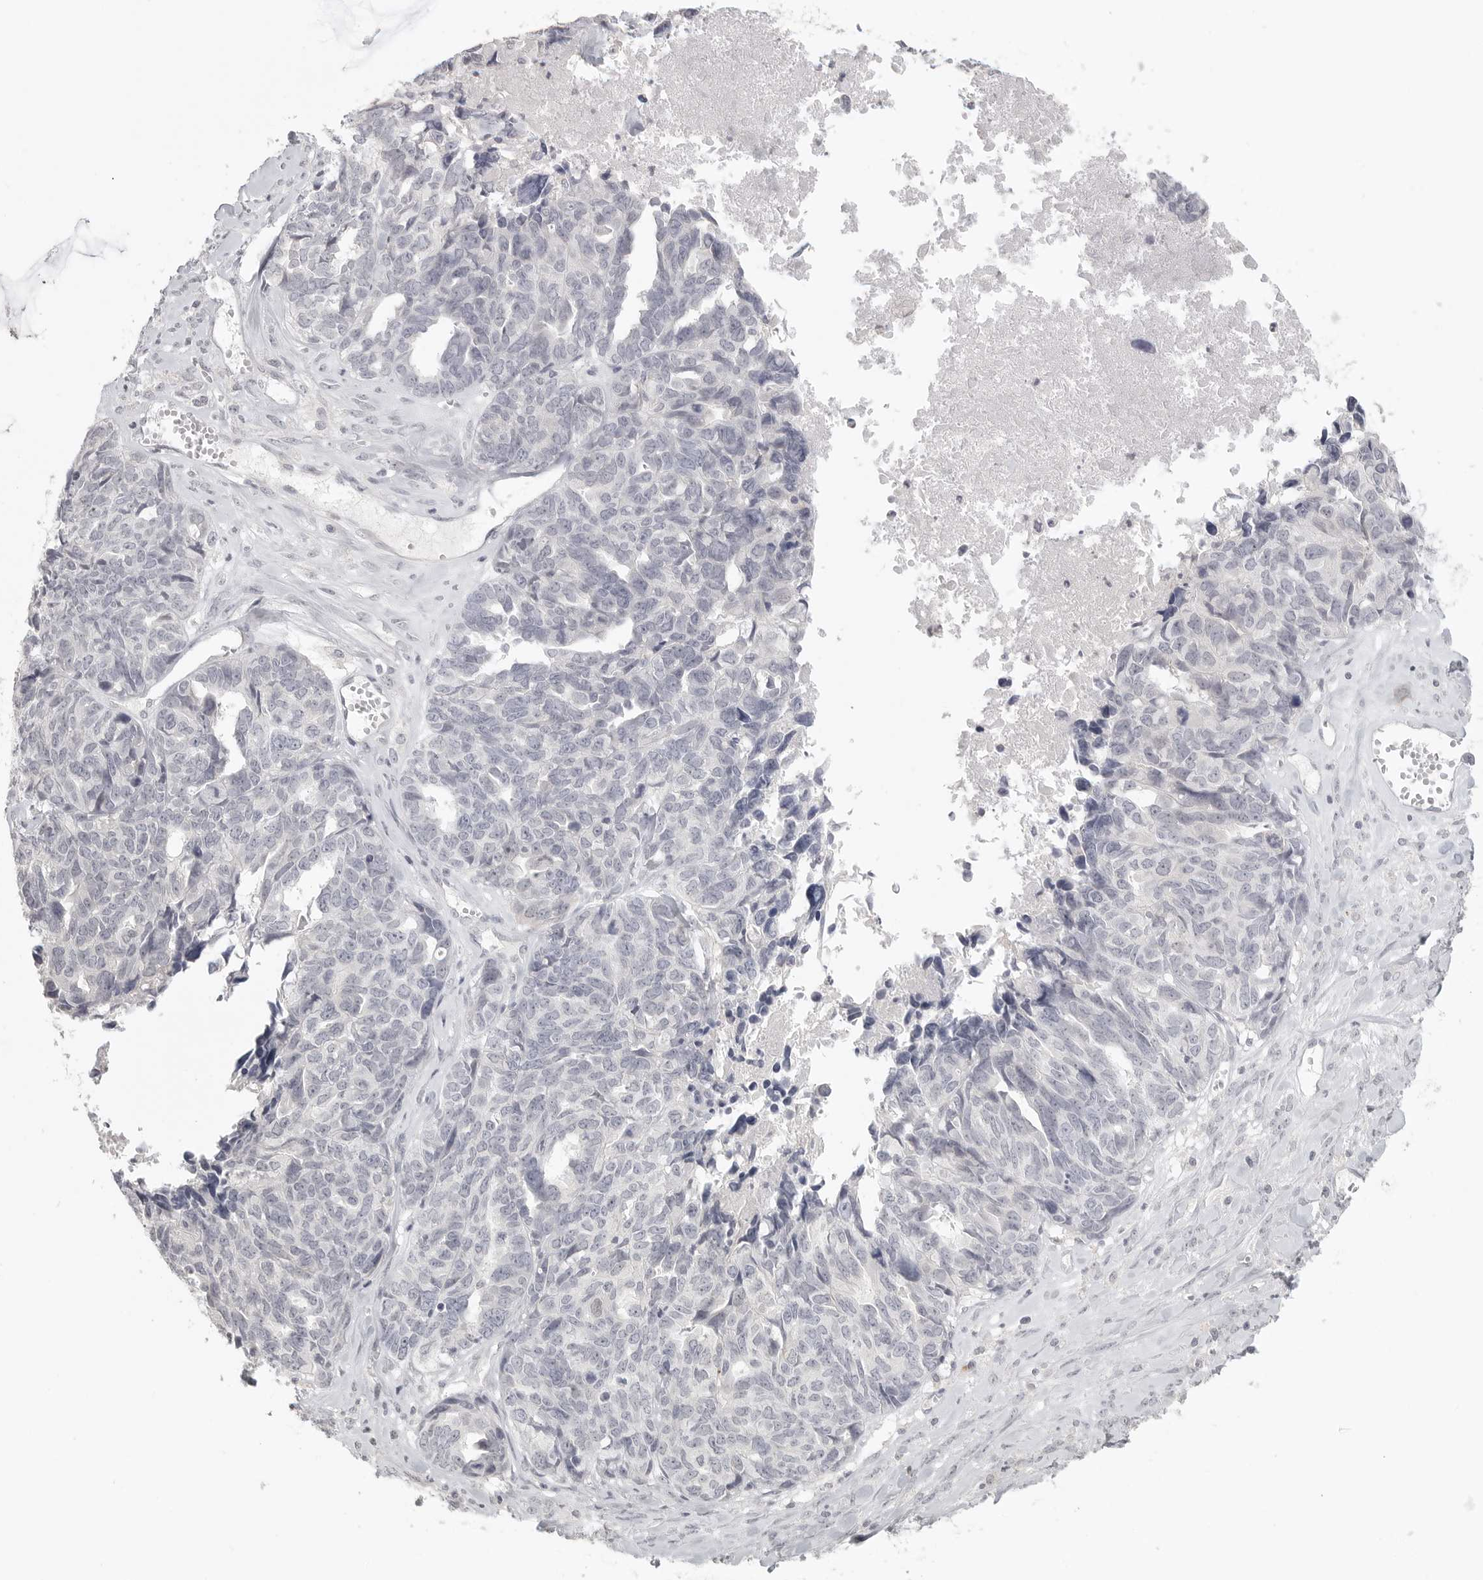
{"staining": {"intensity": "negative", "quantity": "none", "location": "none"}, "tissue": "ovarian cancer", "cell_type": "Tumor cells", "image_type": "cancer", "snomed": [{"axis": "morphology", "description": "Cystadenocarcinoma, serous, NOS"}, {"axis": "topography", "description": "Ovary"}], "caption": "This micrograph is of ovarian cancer stained with immunohistochemistry (IHC) to label a protein in brown with the nuclei are counter-stained blue. There is no staining in tumor cells.", "gene": "HMGCS2", "patient": {"sex": "female", "age": 79}}